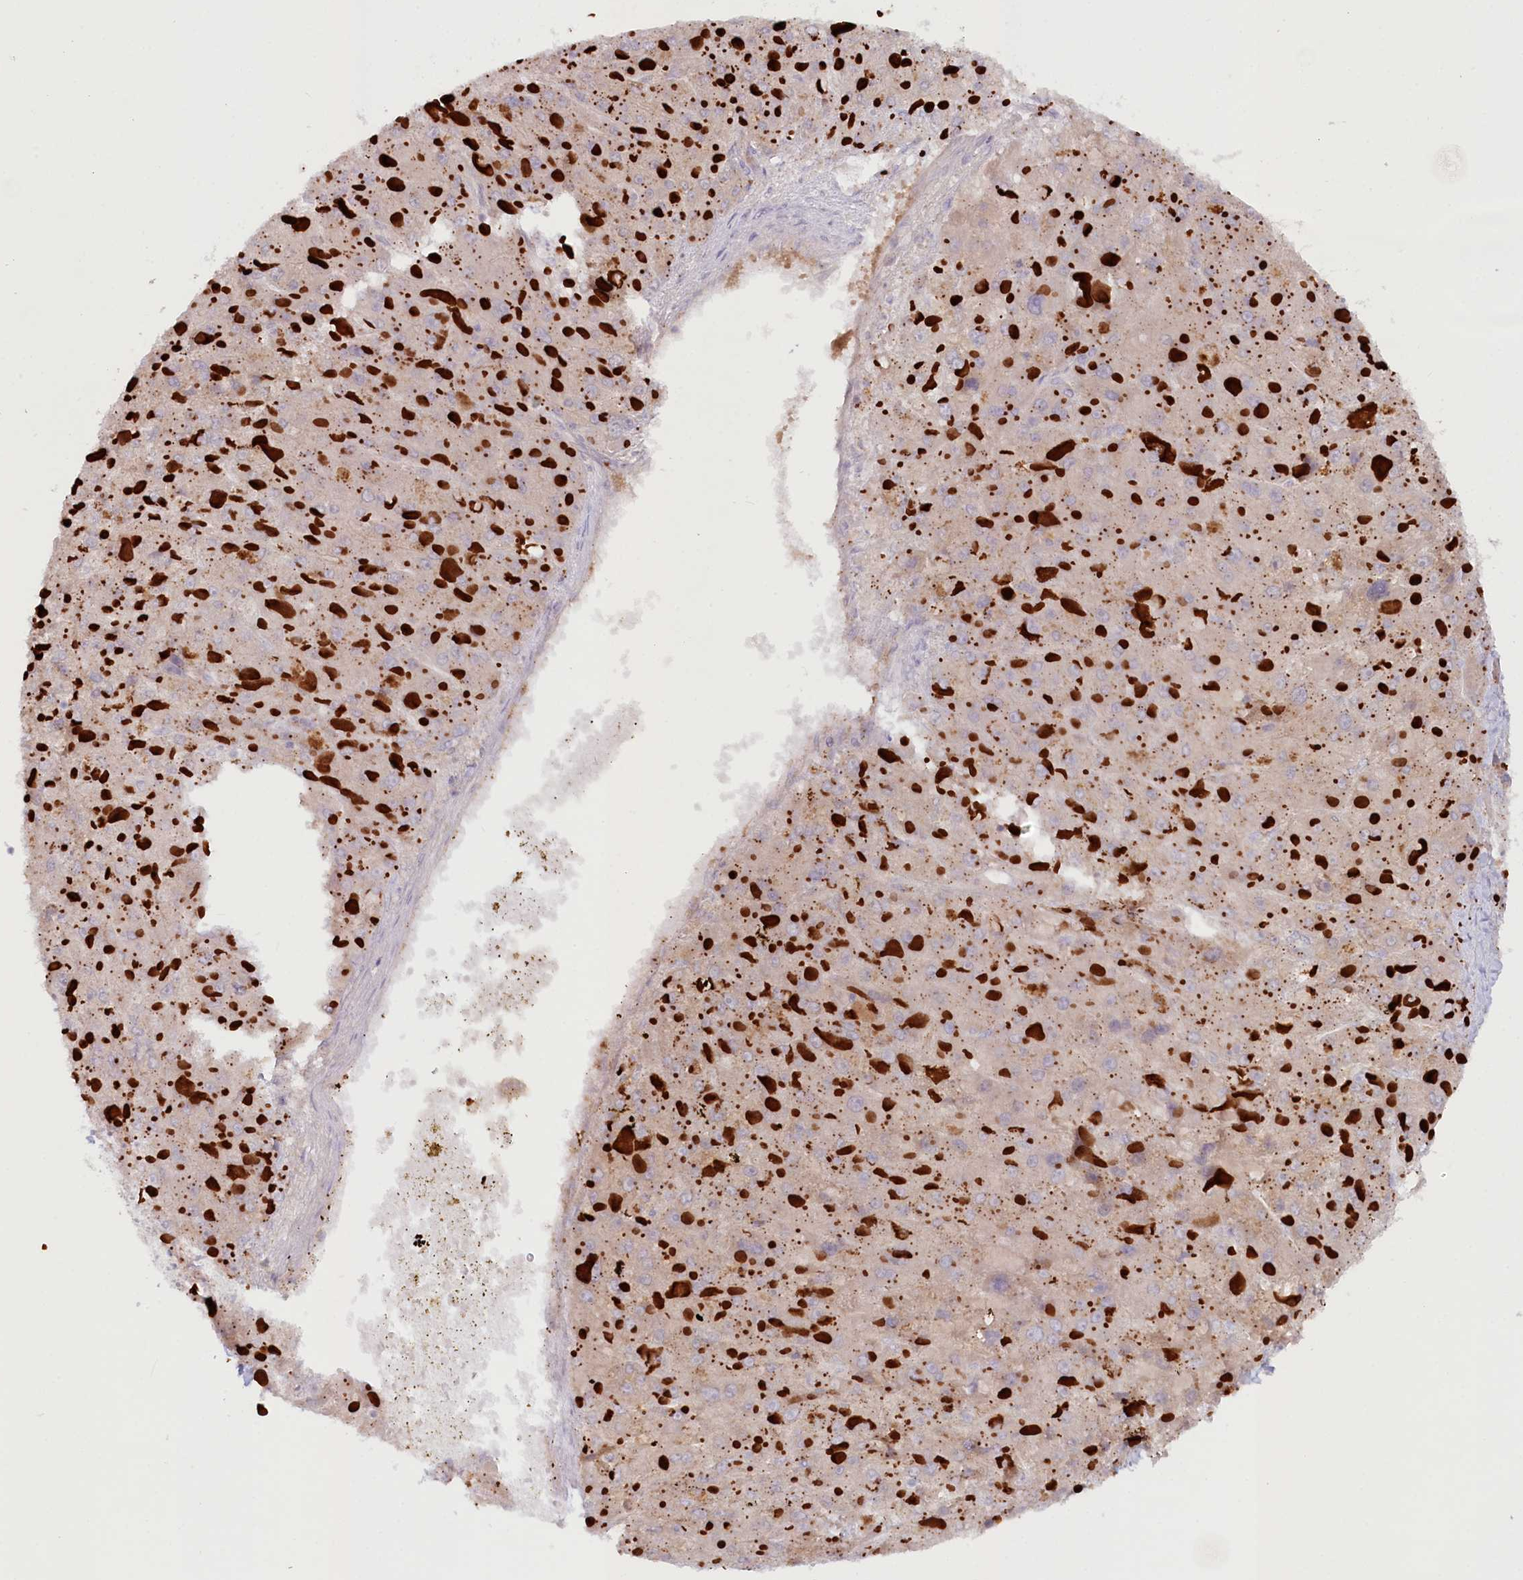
{"staining": {"intensity": "weak", "quantity": "25%-75%", "location": "cytoplasmic/membranous"}, "tissue": "liver cancer", "cell_type": "Tumor cells", "image_type": "cancer", "snomed": [{"axis": "morphology", "description": "Carcinoma, Hepatocellular, NOS"}, {"axis": "topography", "description": "Liver"}], "caption": "This histopathology image displays immunohistochemistry (IHC) staining of human liver cancer (hepatocellular carcinoma), with low weak cytoplasmic/membranous expression in approximately 25%-75% of tumor cells.", "gene": "PSAPL1", "patient": {"sex": "female", "age": 73}}